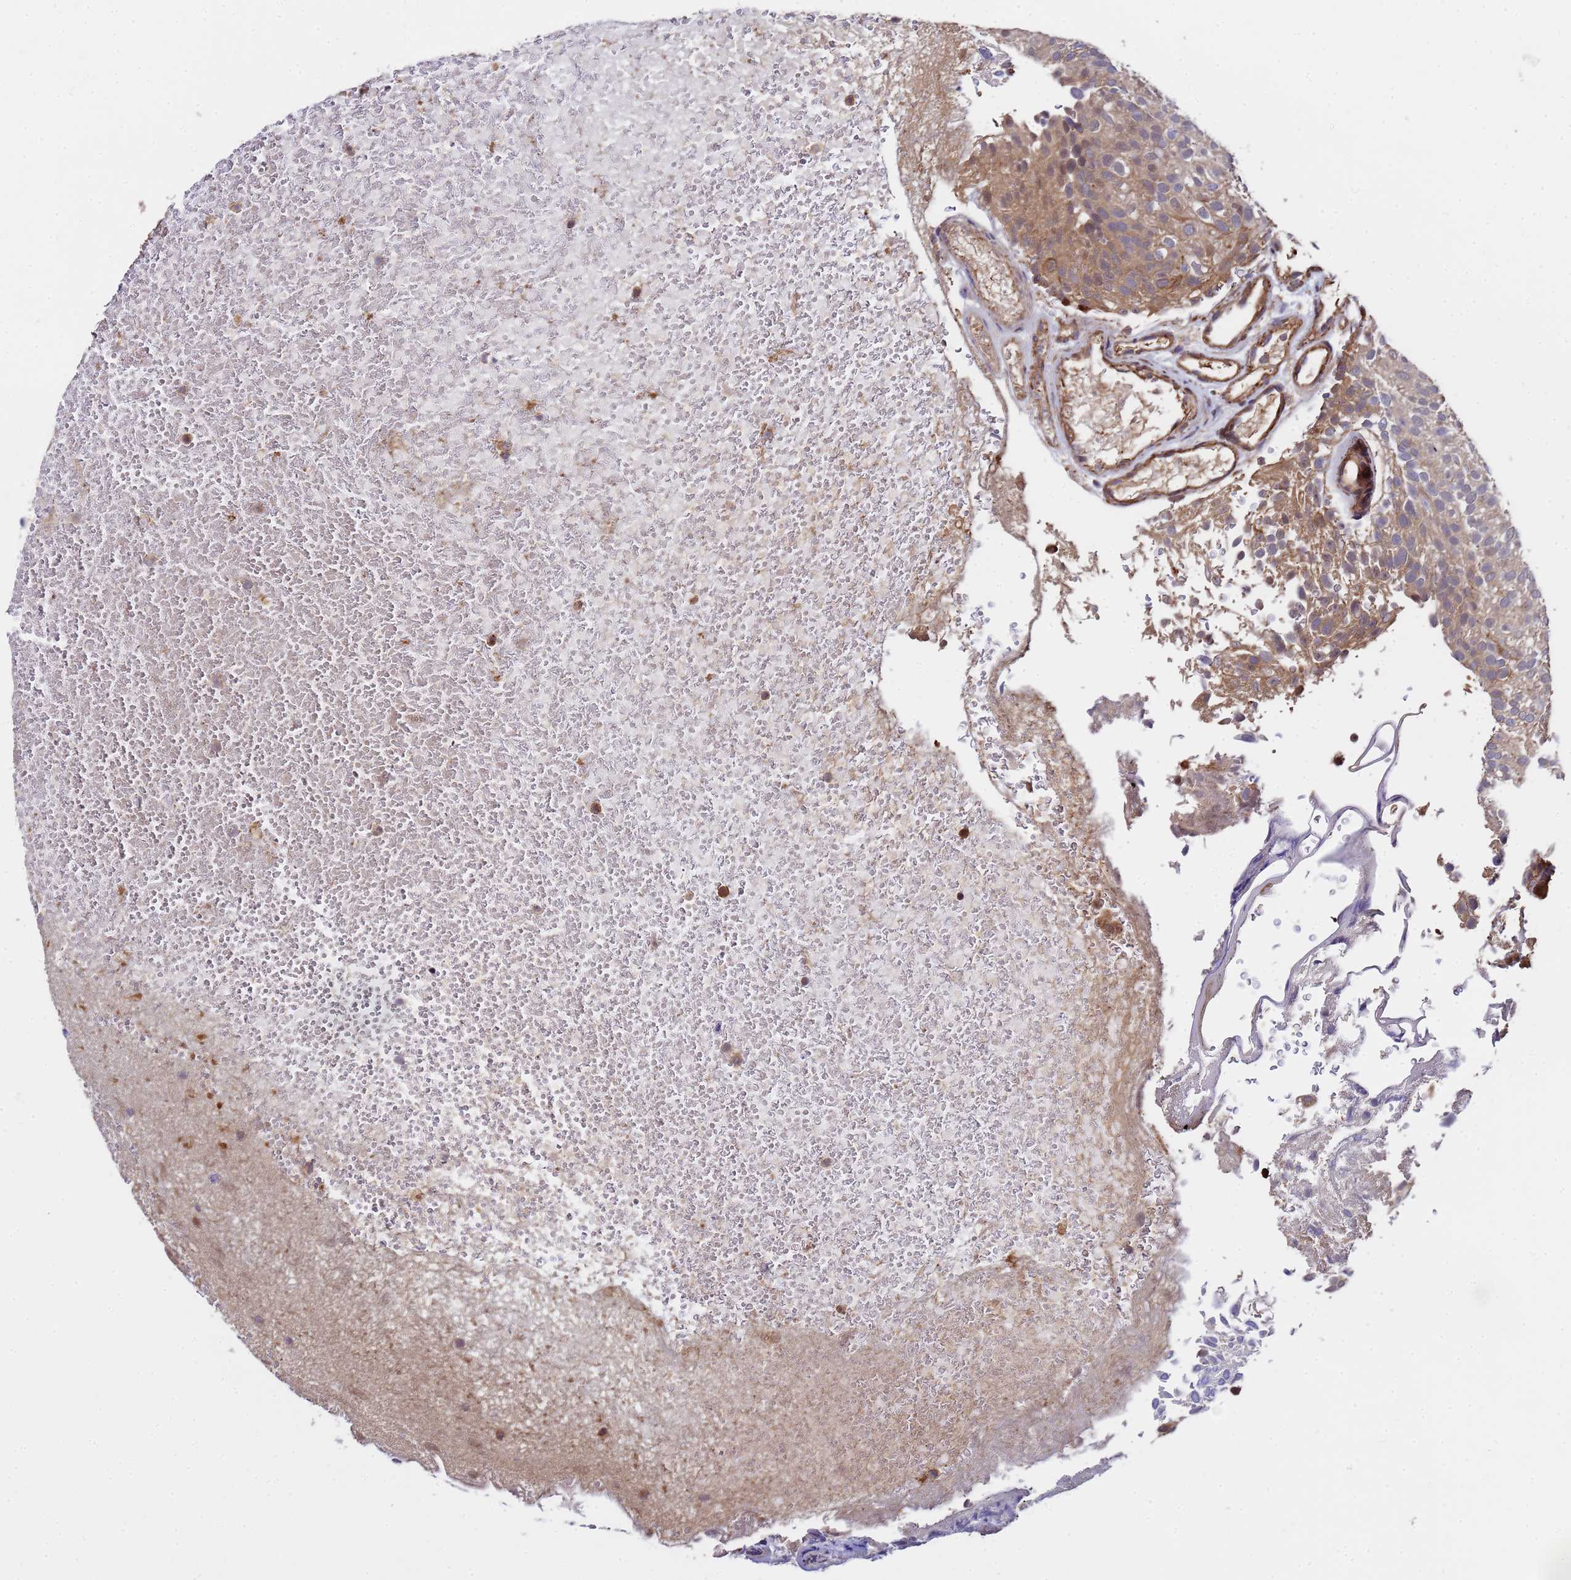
{"staining": {"intensity": "moderate", "quantity": "25%-75%", "location": "cytoplasmic/membranous"}, "tissue": "urothelial cancer", "cell_type": "Tumor cells", "image_type": "cancer", "snomed": [{"axis": "morphology", "description": "Urothelial carcinoma, Low grade"}, {"axis": "topography", "description": "Urinary bladder"}], "caption": "Moderate cytoplasmic/membranous positivity for a protein is seen in approximately 25%-75% of tumor cells of low-grade urothelial carcinoma using IHC.", "gene": "GSTCD", "patient": {"sex": "male", "age": 78}}